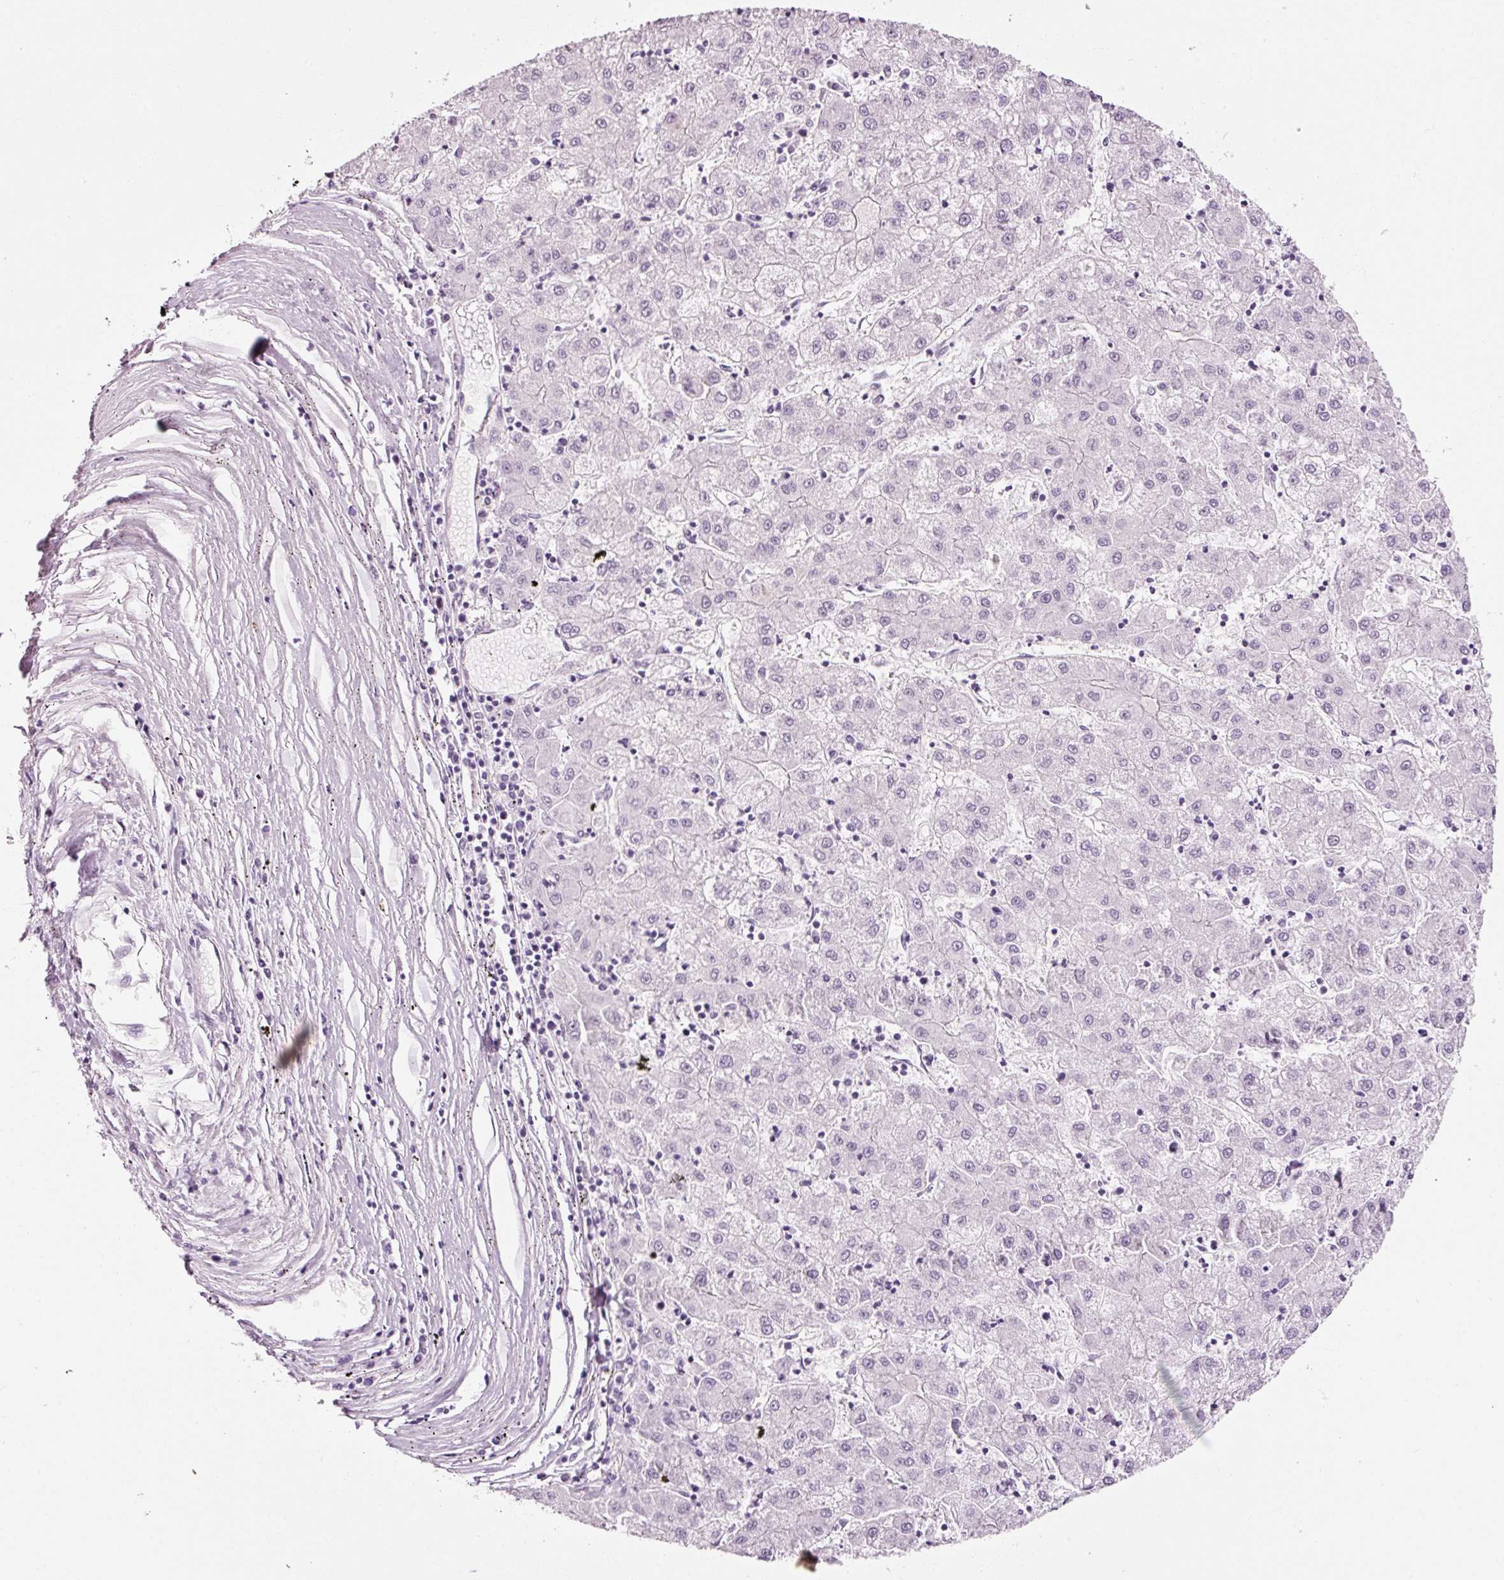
{"staining": {"intensity": "negative", "quantity": "none", "location": "none"}, "tissue": "liver cancer", "cell_type": "Tumor cells", "image_type": "cancer", "snomed": [{"axis": "morphology", "description": "Carcinoma, Hepatocellular, NOS"}, {"axis": "topography", "description": "Liver"}], "caption": "Protein analysis of liver cancer (hepatocellular carcinoma) exhibits no significant positivity in tumor cells. (Brightfield microscopy of DAB immunohistochemistry (IHC) at high magnification).", "gene": "ANKRD20A1", "patient": {"sex": "male", "age": 72}}